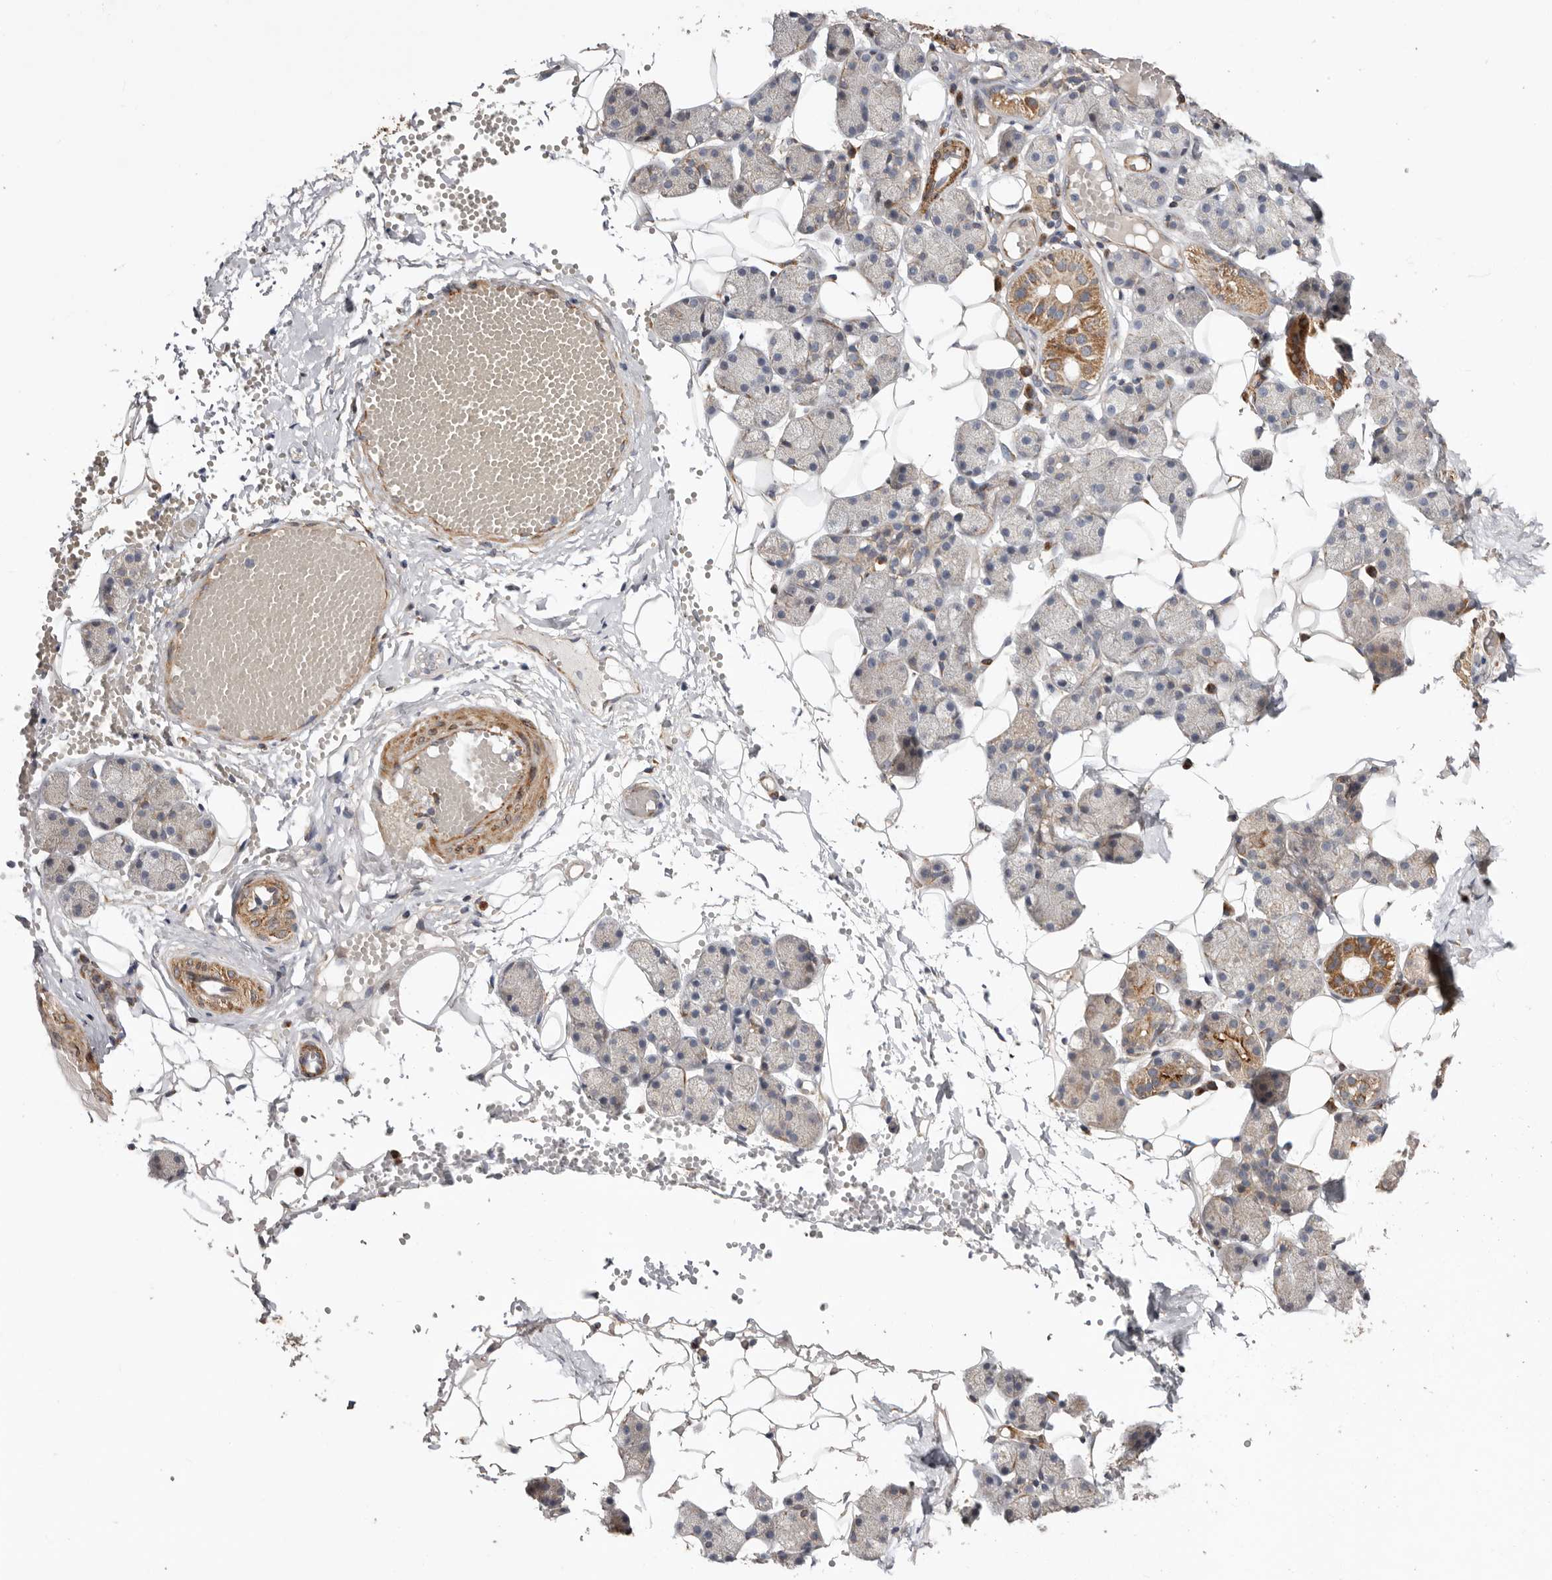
{"staining": {"intensity": "strong", "quantity": "<25%", "location": "cytoplasmic/membranous"}, "tissue": "salivary gland", "cell_type": "Glandular cells", "image_type": "normal", "snomed": [{"axis": "morphology", "description": "Normal tissue, NOS"}, {"axis": "topography", "description": "Salivary gland"}], "caption": "This micrograph displays immunohistochemistry (IHC) staining of normal human salivary gland, with medium strong cytoplasmic/membranous positivity in about <25% of glandular cells.", "gene": "PROKR1", "patient": {"sex": "female", "age": 33}}